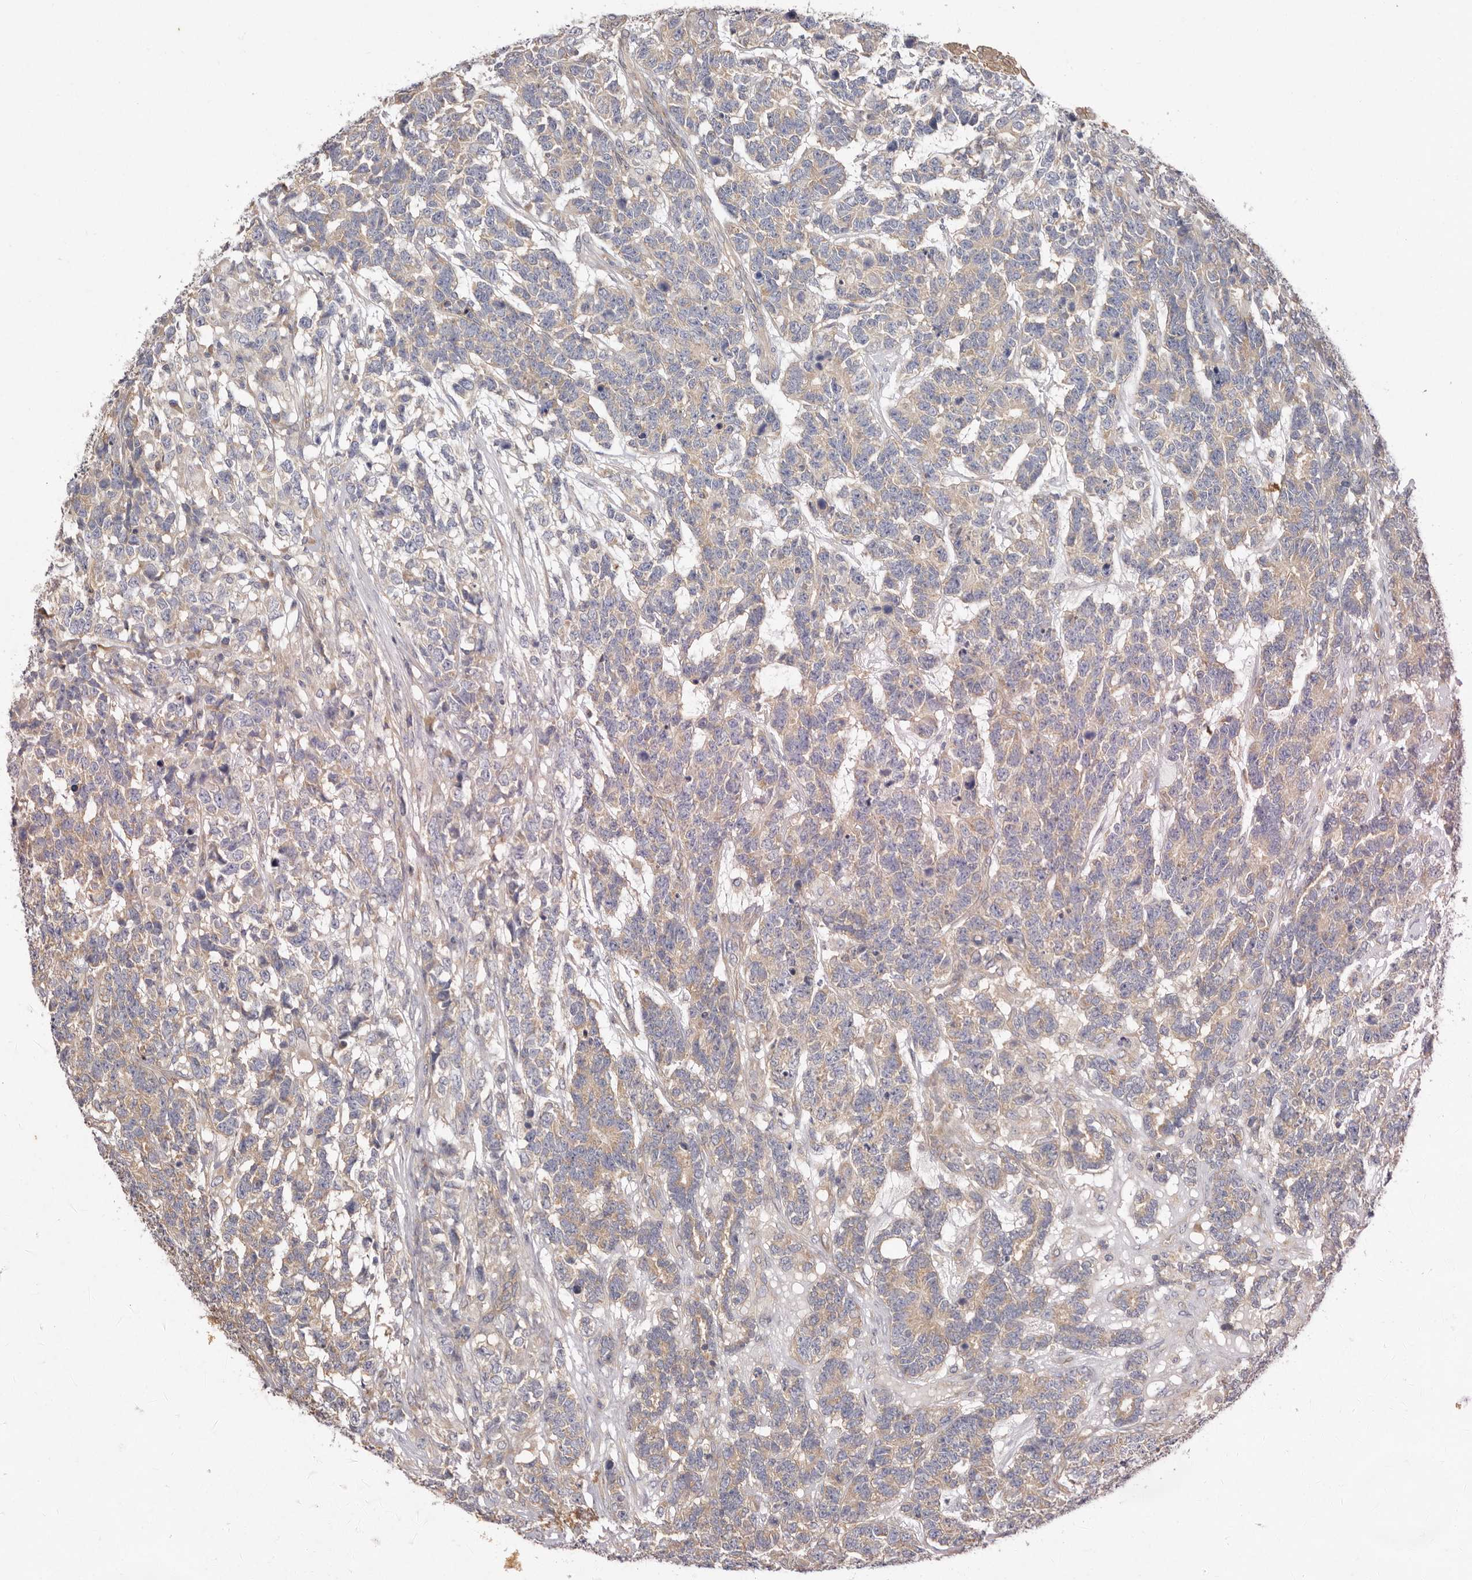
{"staining": {"intensity": "weak", "quantity": ">75%", "location": "cytoplasmic/membranous"}, "tissue": "testis cancer", "cell_type": "Tumor cells", "image_type": "cancer", "snomed": [{"axis": "morphology", "description": "Carcinoma, Embryonal, NOS"}, {"axis": "topography", "description": "Testis"}], "caption": "Tumor cells display low levels of weak cytoplasmic/membranous expression in approximately >75% of cells in human testis cancer.", "gene": "FAM167B", "patient": {"sex": "male", "age": 26}}